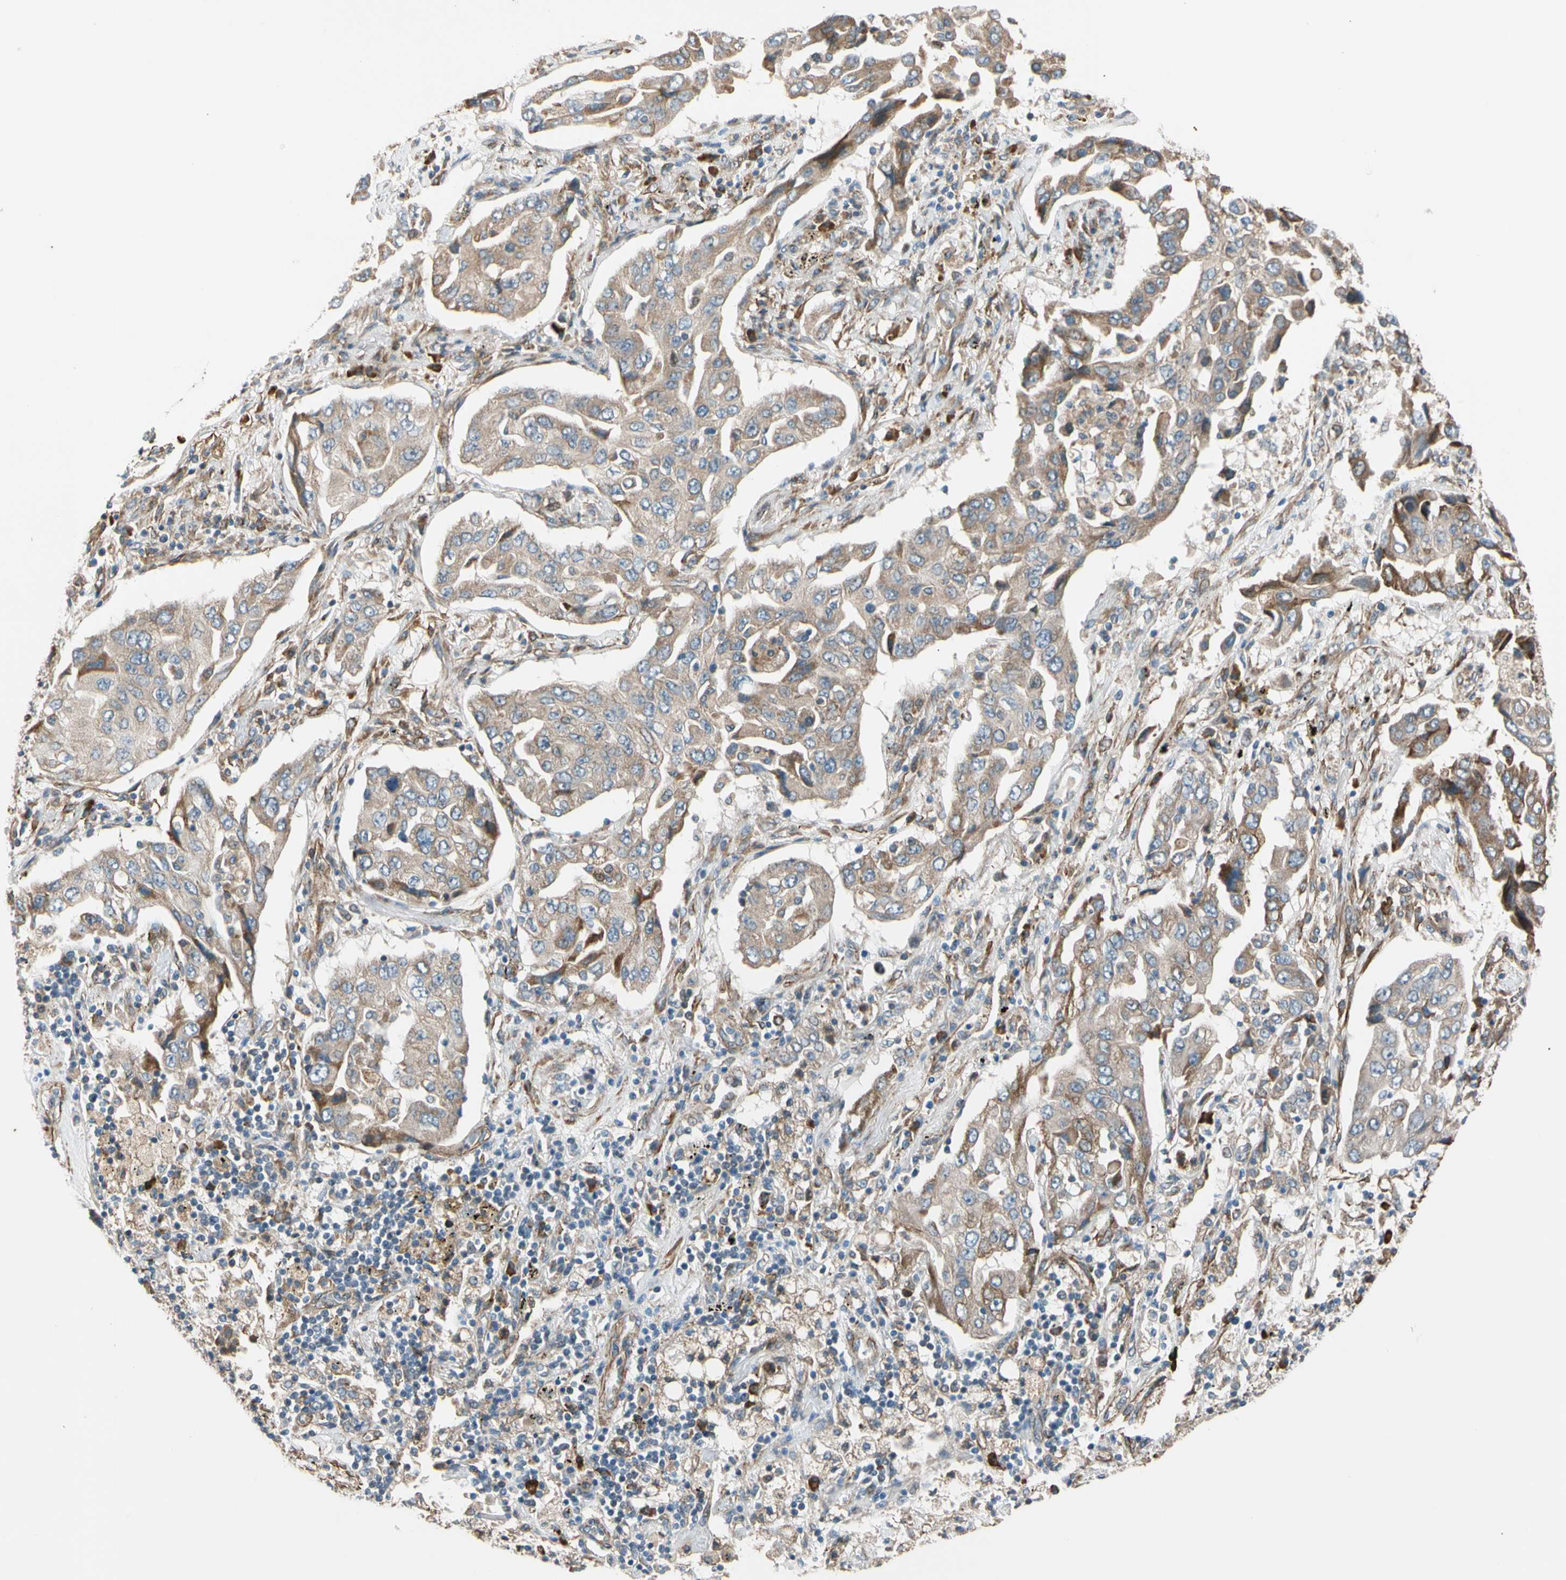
{"staining": {"intensity": "weak", "quantity": ">75%", "location": "cytoplasmic/membranous"}, "tissue": "lung cancer", "cell_type": "Tumor cells", "image_type": "cancer", "snomed": [{"axis": "morphology", "description": "Adenocarcinoma, NOS"}, {"axis": "topography", "description": "Lung"}], "caption": "Lung cancer (adenocarcinoma) was stained to show a protein in brown. There is low levels of weak cytoplasmic/membranous positivity in about >75% of tumor cells.", "gene": "LIMK2", "patient": {"sex": "female", "age": 65}}